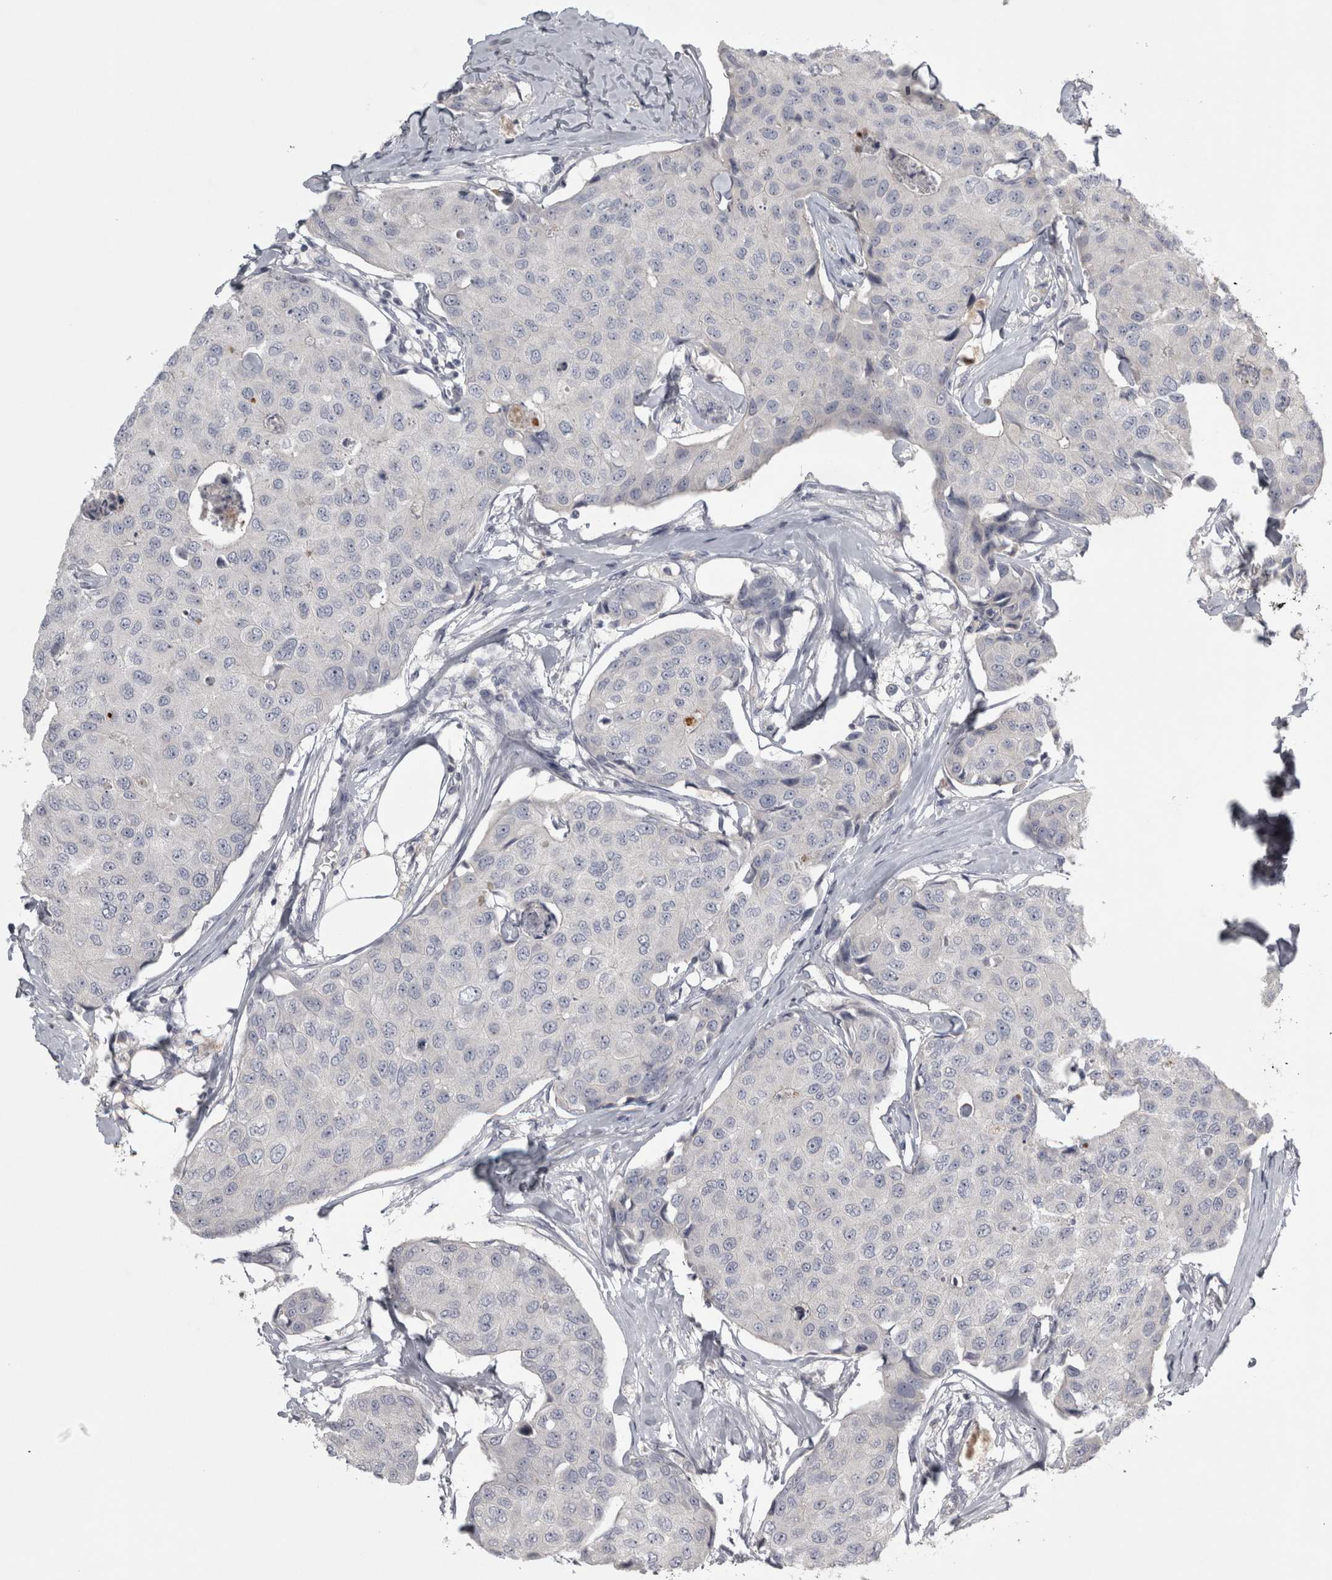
{"staining": {"intensity": "negative", "quantity": "none", "location": "none"}, "tissue": "breast cancer", "cell_type": "Tumor cells", "image_type": "cancer", "snomed": [{"axis": "morphology", "description": "Duct carcinoma"}, {"axis": "topography", "description": "Breast"}], "caption": "This is an immunohistochemistry (IHC) micrograph of human intraductal carcinoma (breast). There is no expression in tumor cells.", "gene": "ENPP7", "patient": {"sex": "female", "age": 80}}